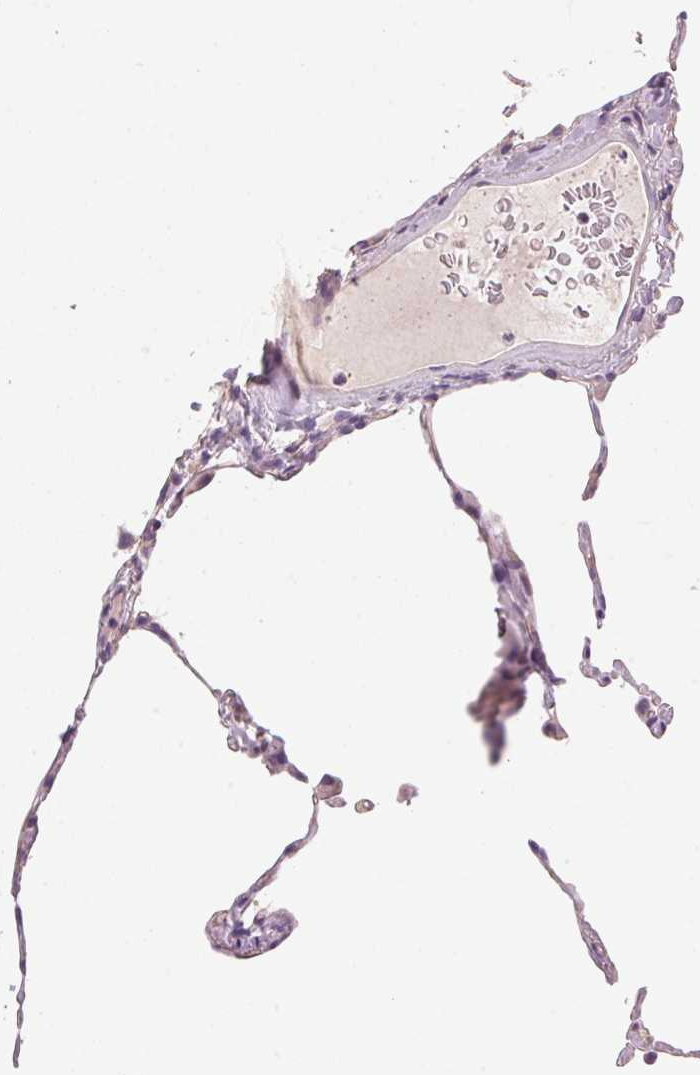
{"staining": {"intensity": "negative", "quantity": "none", "location": "none"}, "tissue": "lung", "cell_type": "Alveolar cells", "image_type": "normal", "snomed": [{"axis": "morphology", "description": "Normal tissue, NOS"}, {"axis": "topography", "description": "Lung"}], "caption": "The histopathology image displays no staining of alveolar cells in benign lung. The staining is performed using DAB (3,3'-diaminobenzidine) brown chromogen with nuclei counter-stained in using hematoxylin.", "gene": "LYZL6", "patient": {"sex": "female", "age": 57}}